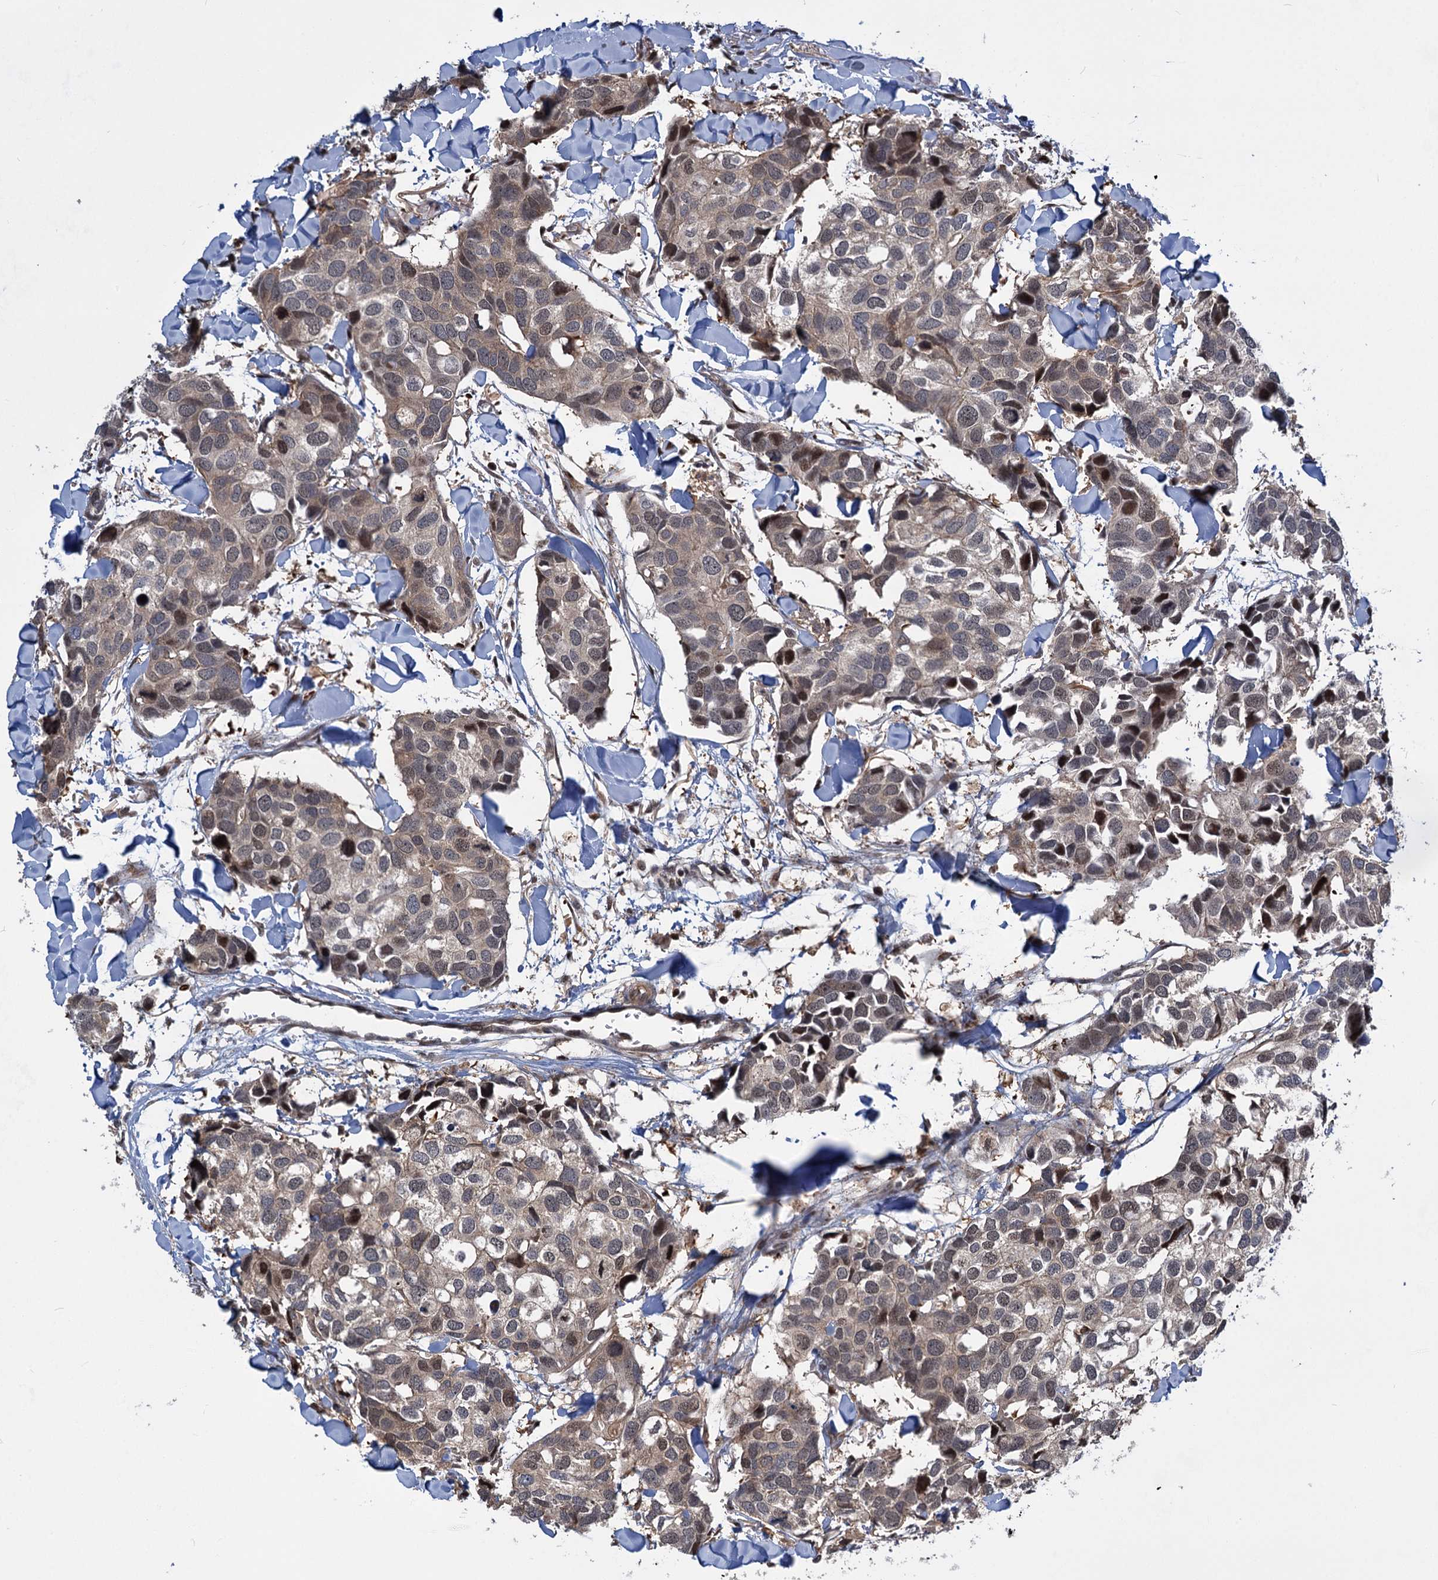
{"staining": {"intensity": "moderate", "quantity": "<25%", "location": "nuclear"}, "tissue": "breast cancer", "cell_type": "Tumor cells", "image_type": "cancer", "snomed": [{"axis": "morphology", "description": "Duct carcinoma"}, {"axis": "topography", "description": "Breast"}], "caption": "Moderate nuclear positivity for a protein is seen in about <25% of tumor cells of breast cancer (invasive ductal carcinoma) using immunohistochemistry.", "gene": "GPBP1", "patient": {"sex": "female", "age": 83}}